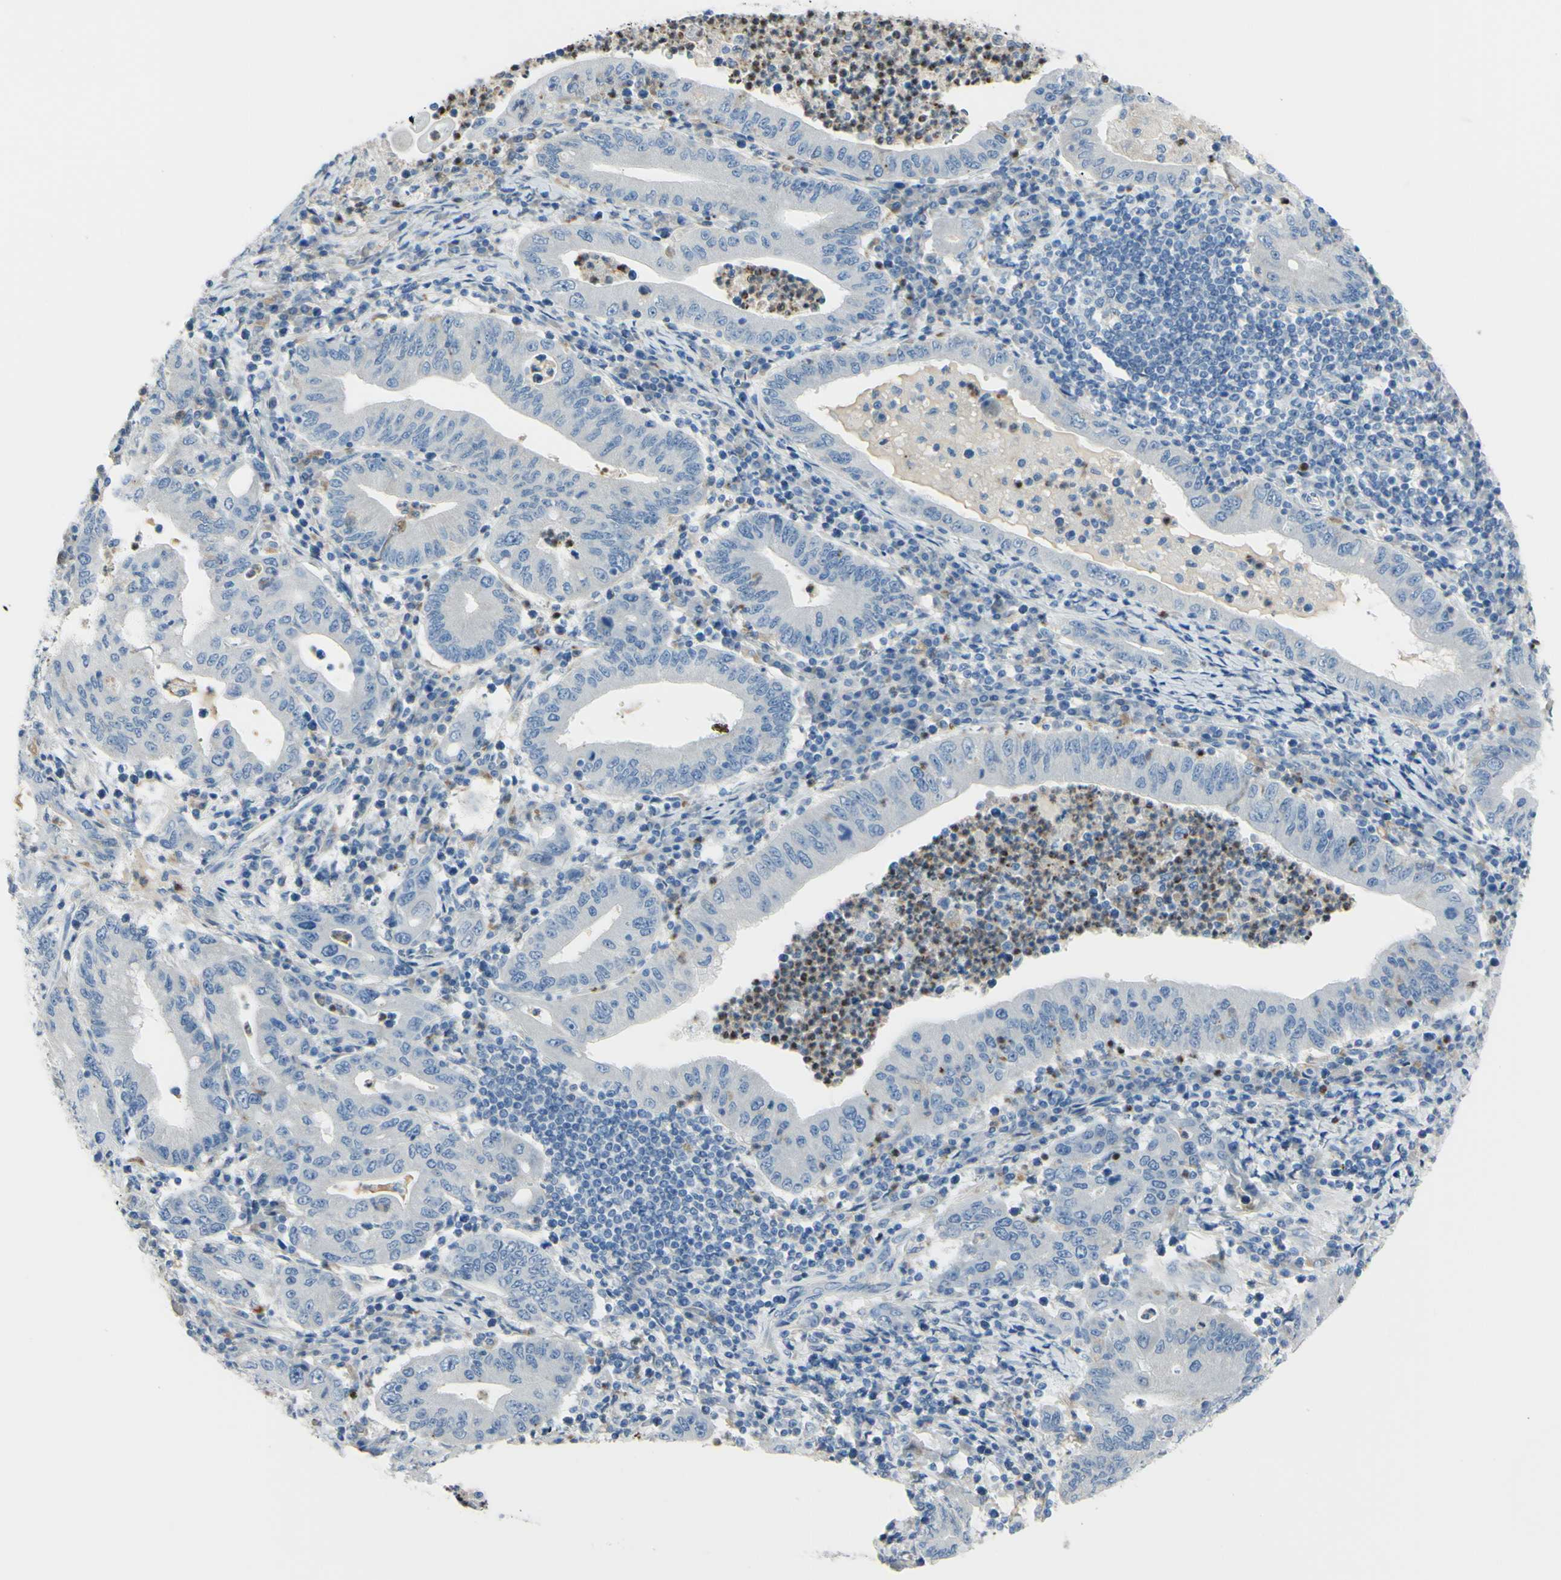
{"staining": {"intensity": "negative", "quantity": "none", "location": "none"}, "tissue": "stomach cancer", "cell_type": "Tumor cells", "image_type": "cancer", "snomed": [{"axis": "morphology", "description": "Normal tissue, NOS"}, {"axis": "morphology", "description": "Adenocarcinoma, NOS"}, {"axis": "topography", "description": "Esophagus"}, {"axis": "topography", "description": "Stomach, upper"}, {"axis": "topography", "description": "Peripheral nerve tissue"}], "caption": "Human stomach cancer stained for a protein using immunohistochemistry (IHC) shows no expression in tumor cells.", "gene": "ZNF557", "patient": {"sex": "male", "age": 62}}